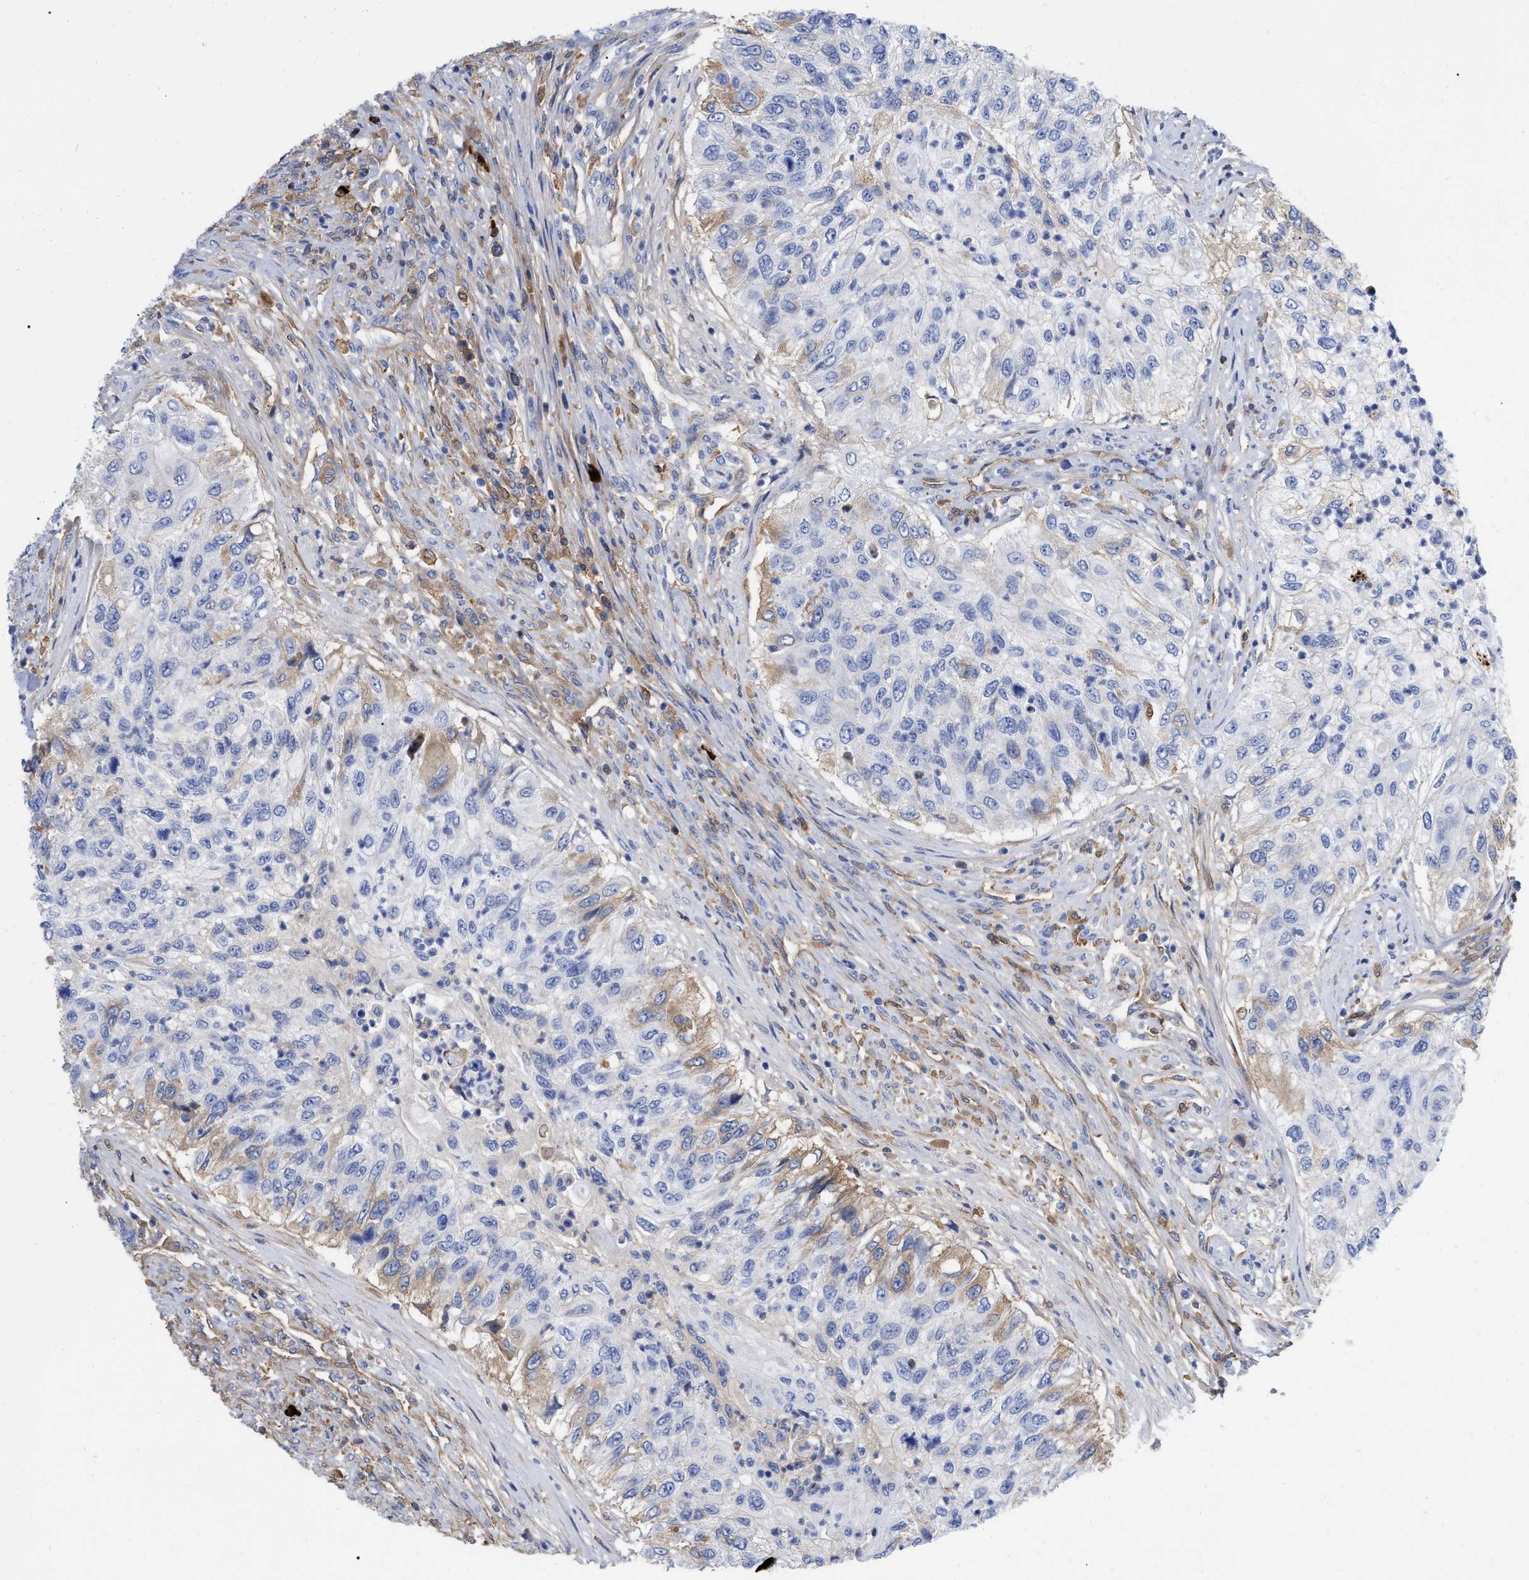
{"staining": {"intensity": "weak", "quantity": "<25%", "location": "cytoplasmic/membranous"}, "tissue": "urothelial cancer", "cell_type": "Tumor cells", "image_type": "cancer", "snomed": [{"axis": "morphology", "description": "Urothelial carcinoma, High grade"}, {"axis": "topography", "description": "Urinary bladder"}], "caption": "Immunohistochemistry photomicrograph of neoplastic tissue: human high-grade urothelial carcinoma stained with DAB (3,3'-diaminobenzidine) displays no significant protein staining in tumor cells.", "gene": "IGHV5-51", "patient": {"sex": "female", "age": 60}}